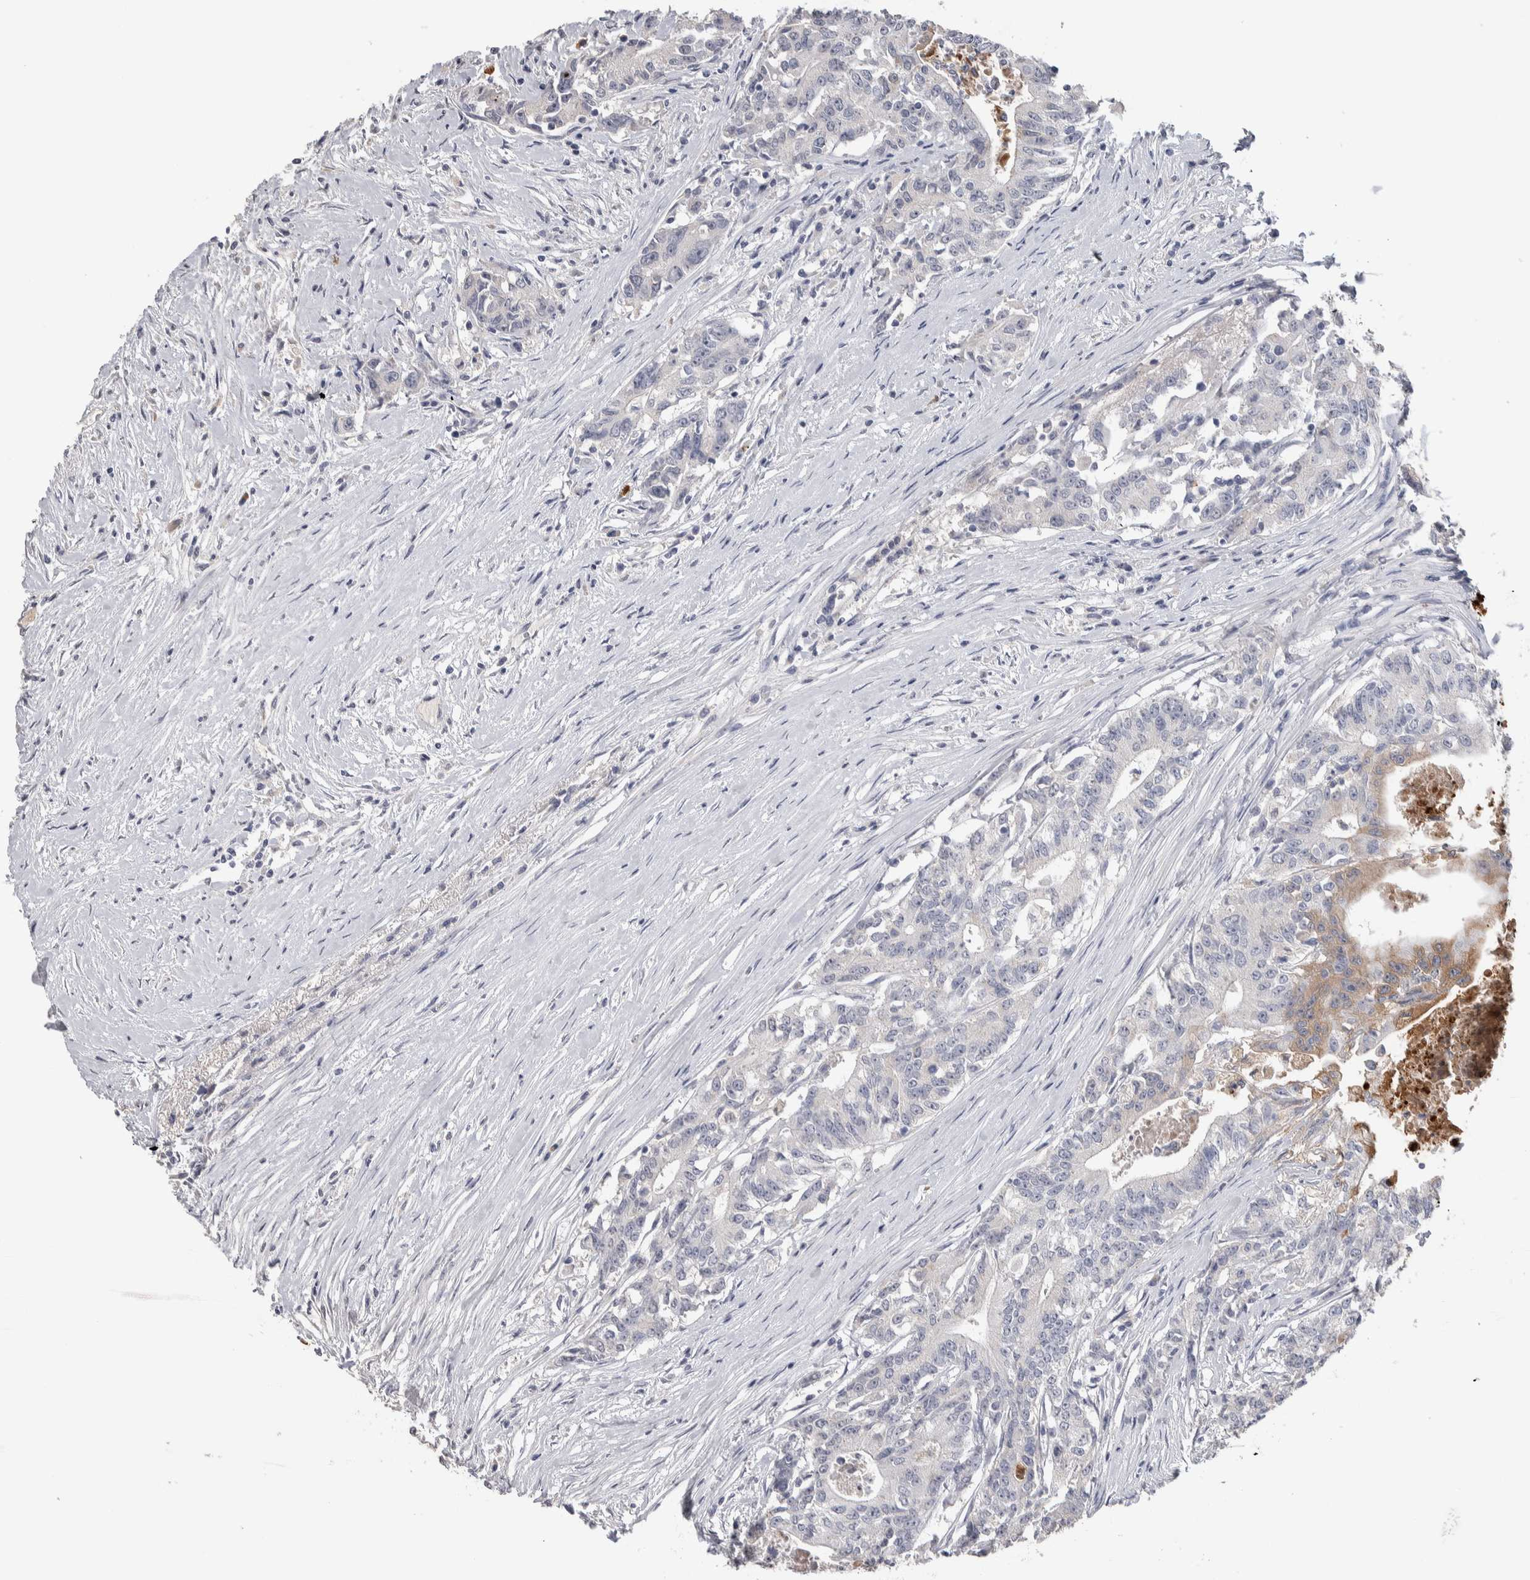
{"staining": {"intensity": "weak", "quantity": "<25%", "location": "cytoplasmic/membranous"}, "tissue": "colorectal cancer", "cell_type": "Tumor cells", "image_type": "cancer", "snomed": [{"axis": "morphology", "description": "Adenocarcinoma, NOS"}, {"axis": "topography", "description": "Colon"}], "caption": "Immunohistochemistry (IHC) of adenocarcinoma (colorectal) displays no staining in tumor cells. (Brightfield microscopy of DAB immunohistochemistry at high magnification).", "gene": "TMEM102", "patient": {"sex": "female", "age": 77}}